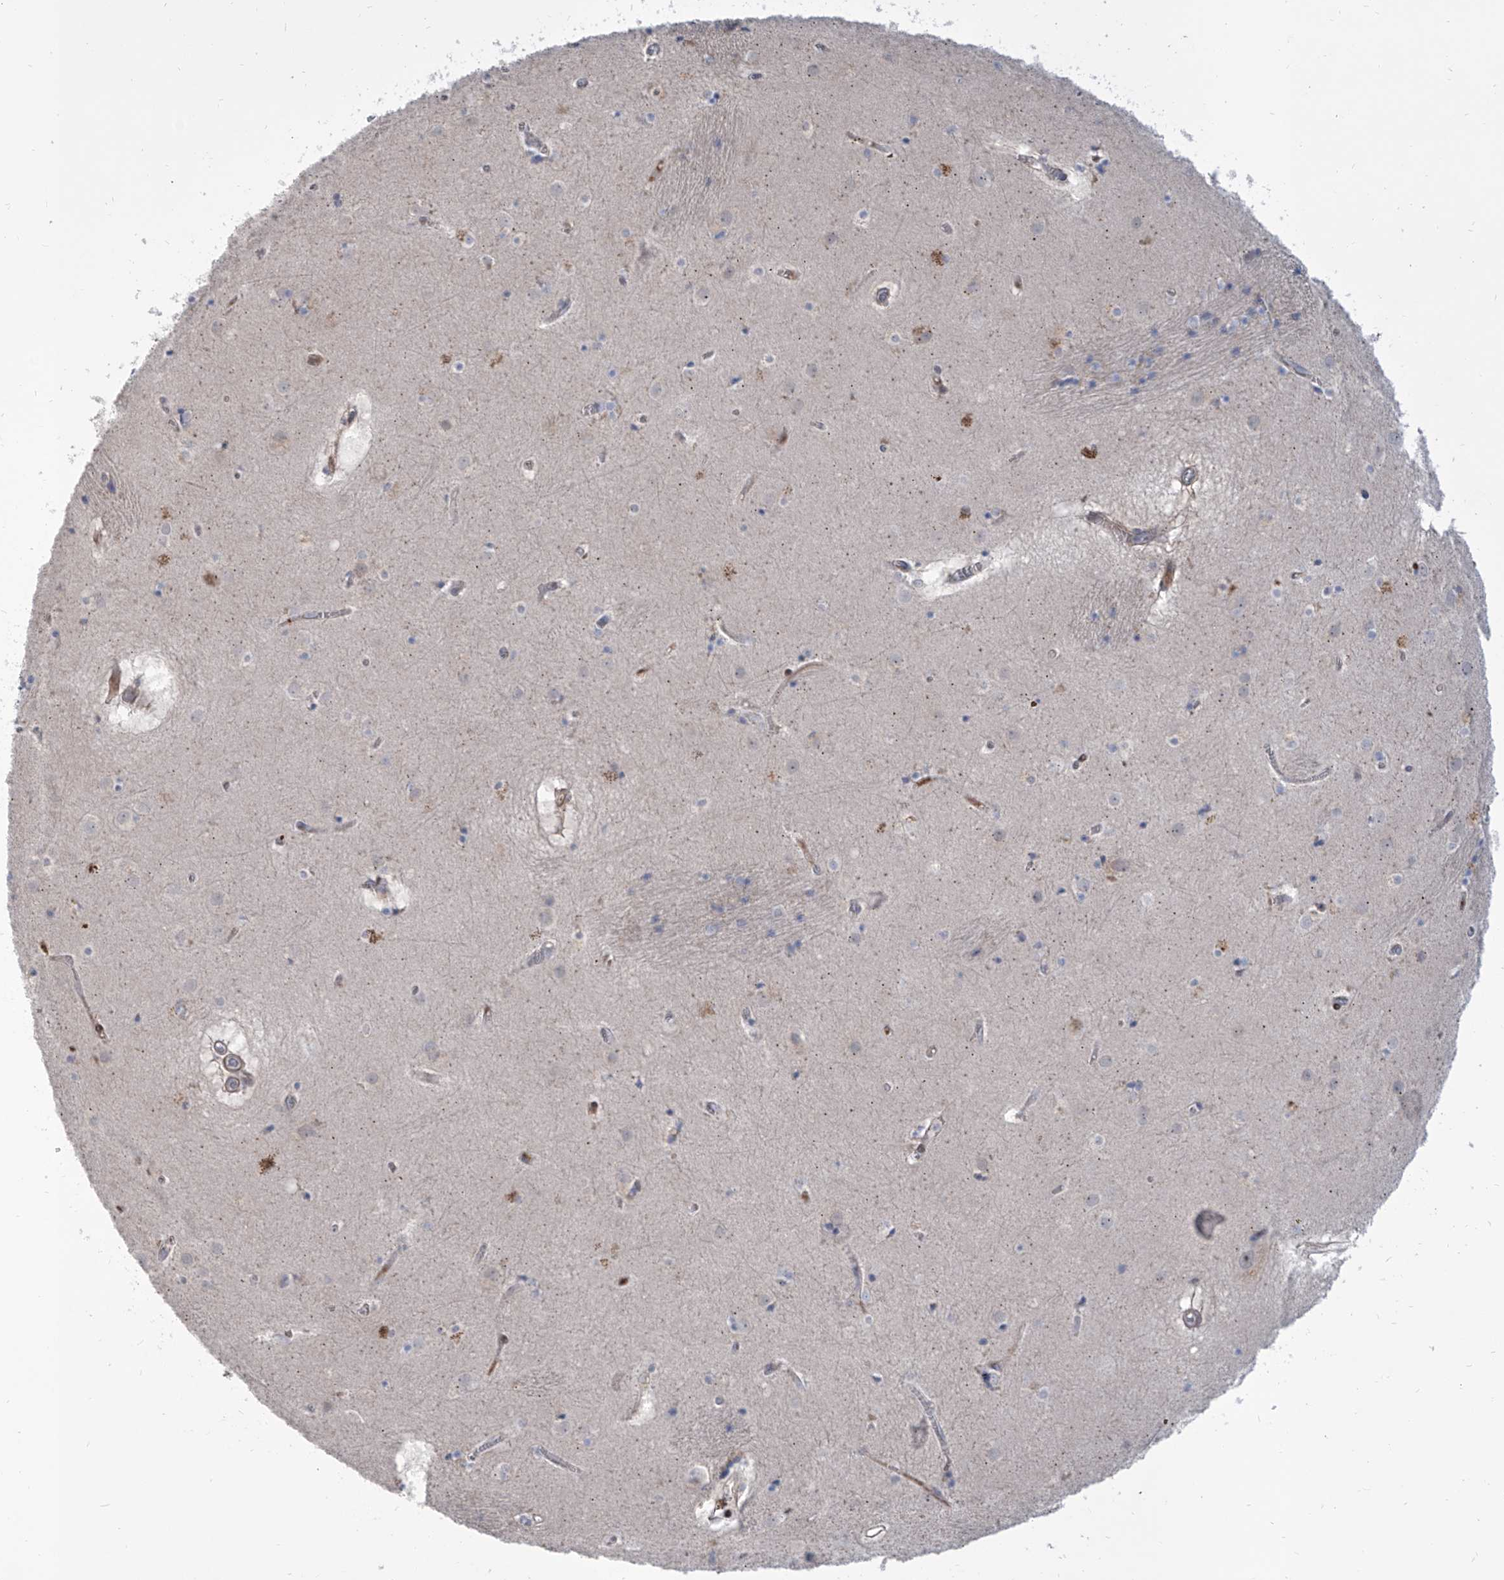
{"staining": {"intensity": "negative", "quantity": "none", "location": "none"}, "tissue": "caudate", "cell_type": "Glial cells", "image_type": "normal", "snomed": [{"axis": "morphology", "description": "Normal tissue, NOS"}, {"axis": "topography", "description": "Lateral ventricle wall"}], "caption": "IHC of benign caudate reveals no expression in glial cells.", "gene": "LRRC1", "patient": {"sex": "male", "age": 70}}